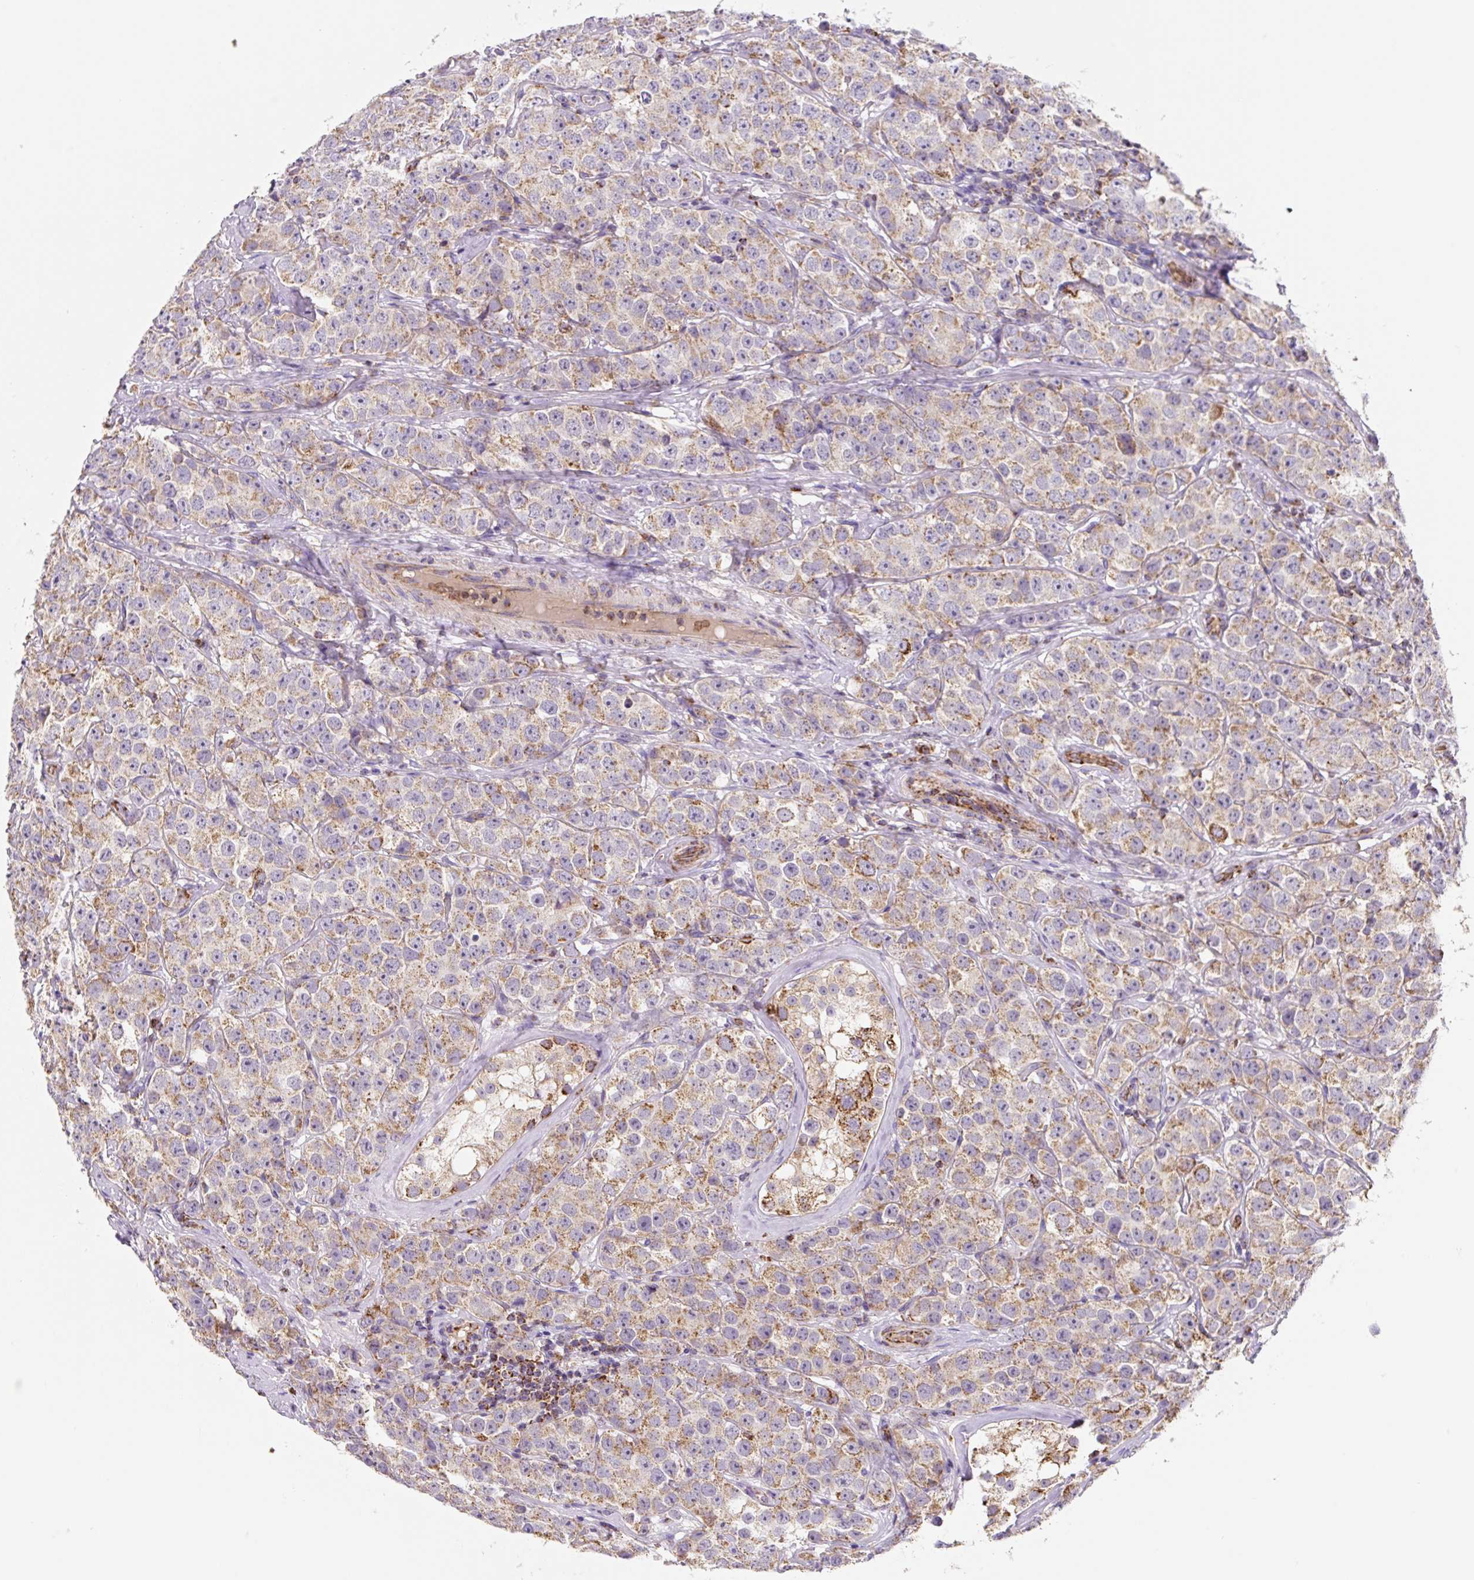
{"staining": {"intensity": "moderate", "quantity": ">75%", "location": "cytoplasmic/membranous"}, "tissue": "testis cancer", "cell_type": "Tumor cells", "image_type": "cancer", "snomed": [{"axis": "morphology", "description": "Seminoma, NOS"}, {"axis": "topography", "description": "Testis"}], "caption": "Human testis seminoma stained for a protein (brown) exhibits moderate cytoplasmic/membranous positive expression in approximately >75% of tumor cells.", "gene": "MT-CO2", "patient": {"sex": "male", "age": 28}}